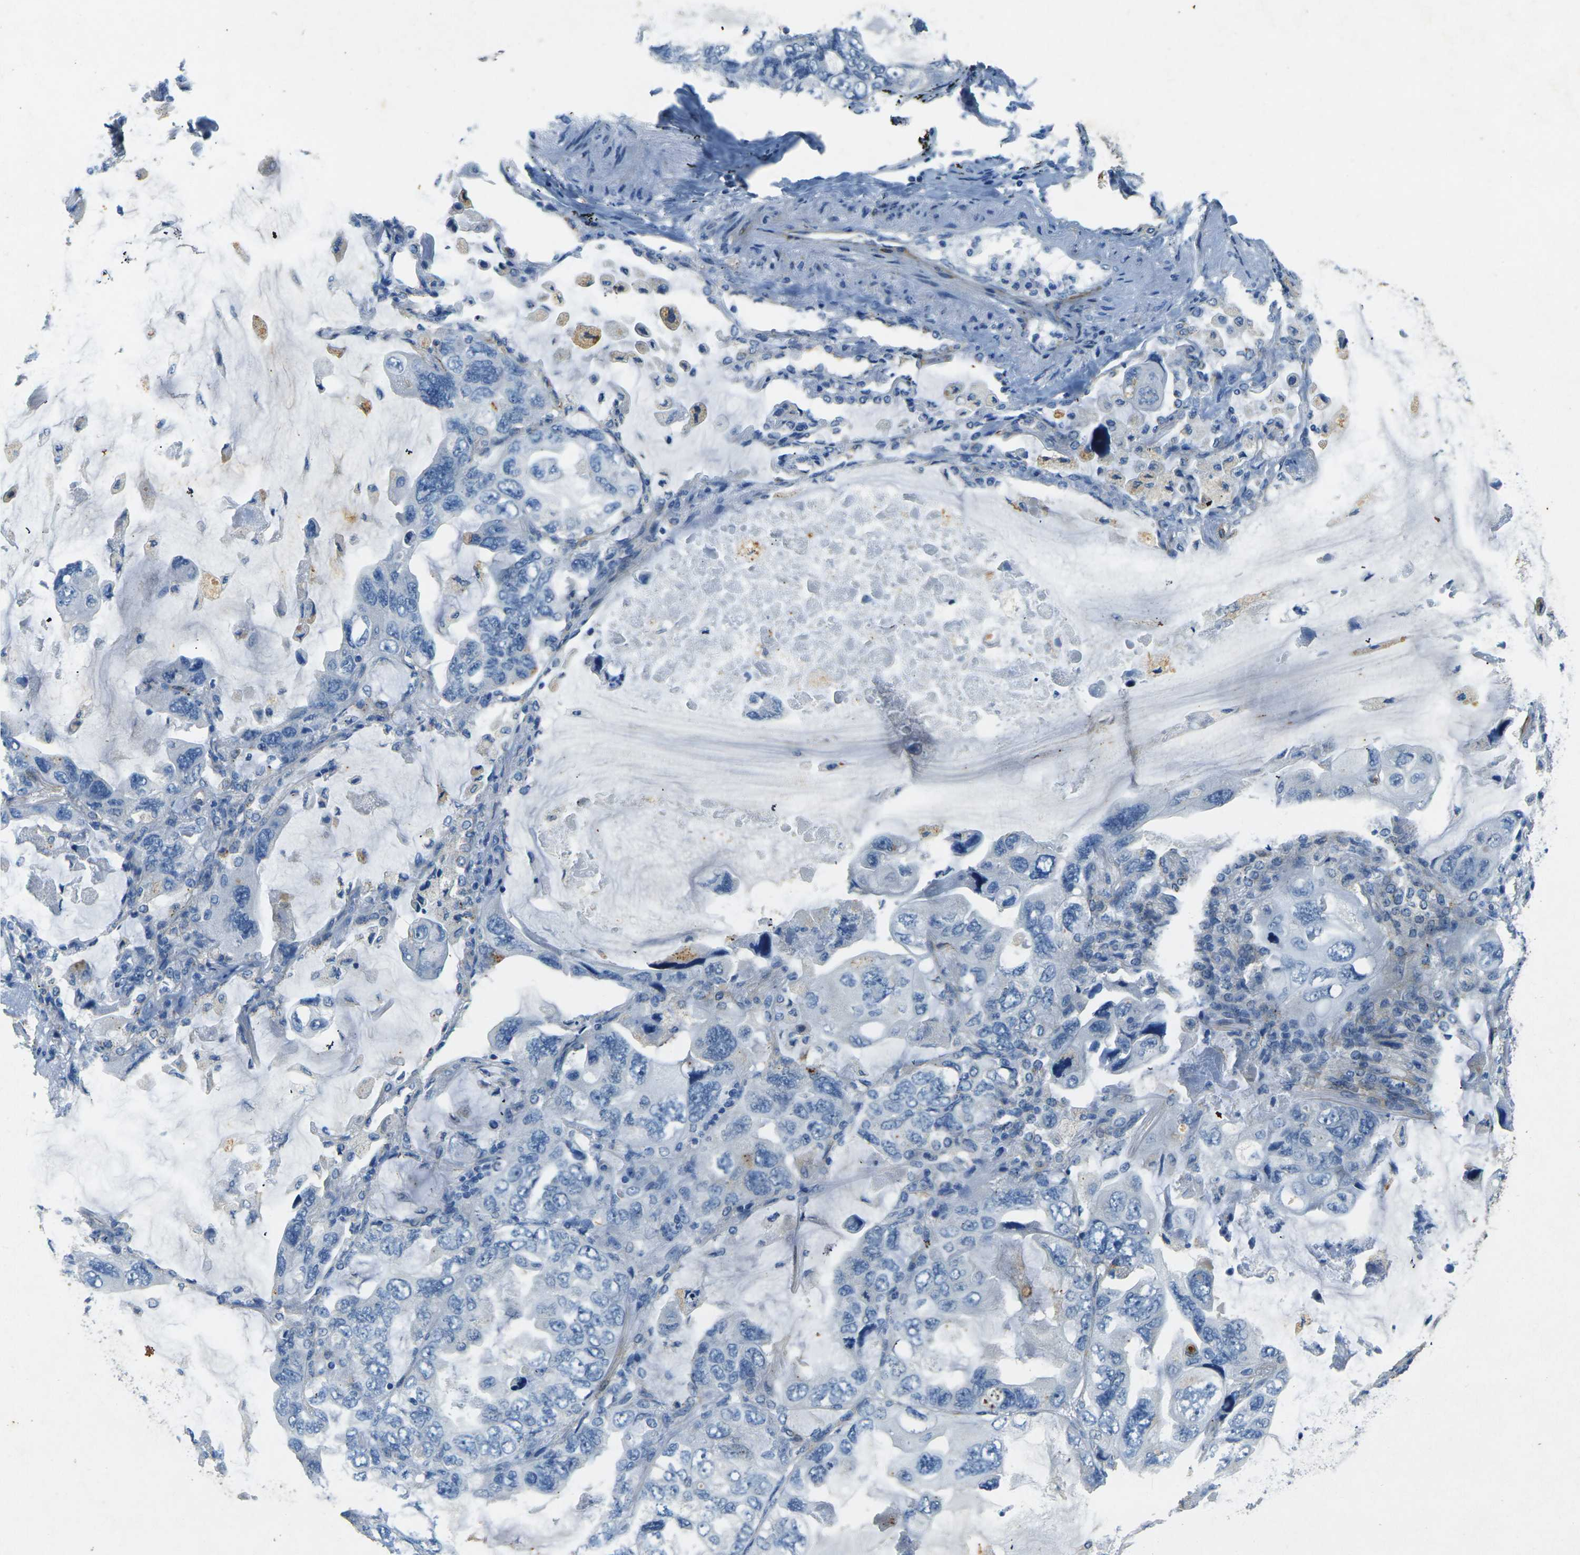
{"staining": {"intensity": "negative", "quantity": "none", "location": "none"}, "tissue": "lung cancer", "cell_type": "Tumor cells", "image_type": "cancer", "snomed": [{"axis": "morphology", "description": "Squamous cell carcinoma, NOS"}, {"axis": "topography", "description": "Lung"}], "caption": "IHC photomicrograph of lung cancer stained for a protein (brown), which shows no positivity in tumor cells. (Stains: DAB immunohistochemistry with hematoxylin counter stain, Microscopy: brightfield microscopy at high magnification).", "gene": "SORT1", "patient": {"sex": "female", "age": 73}}